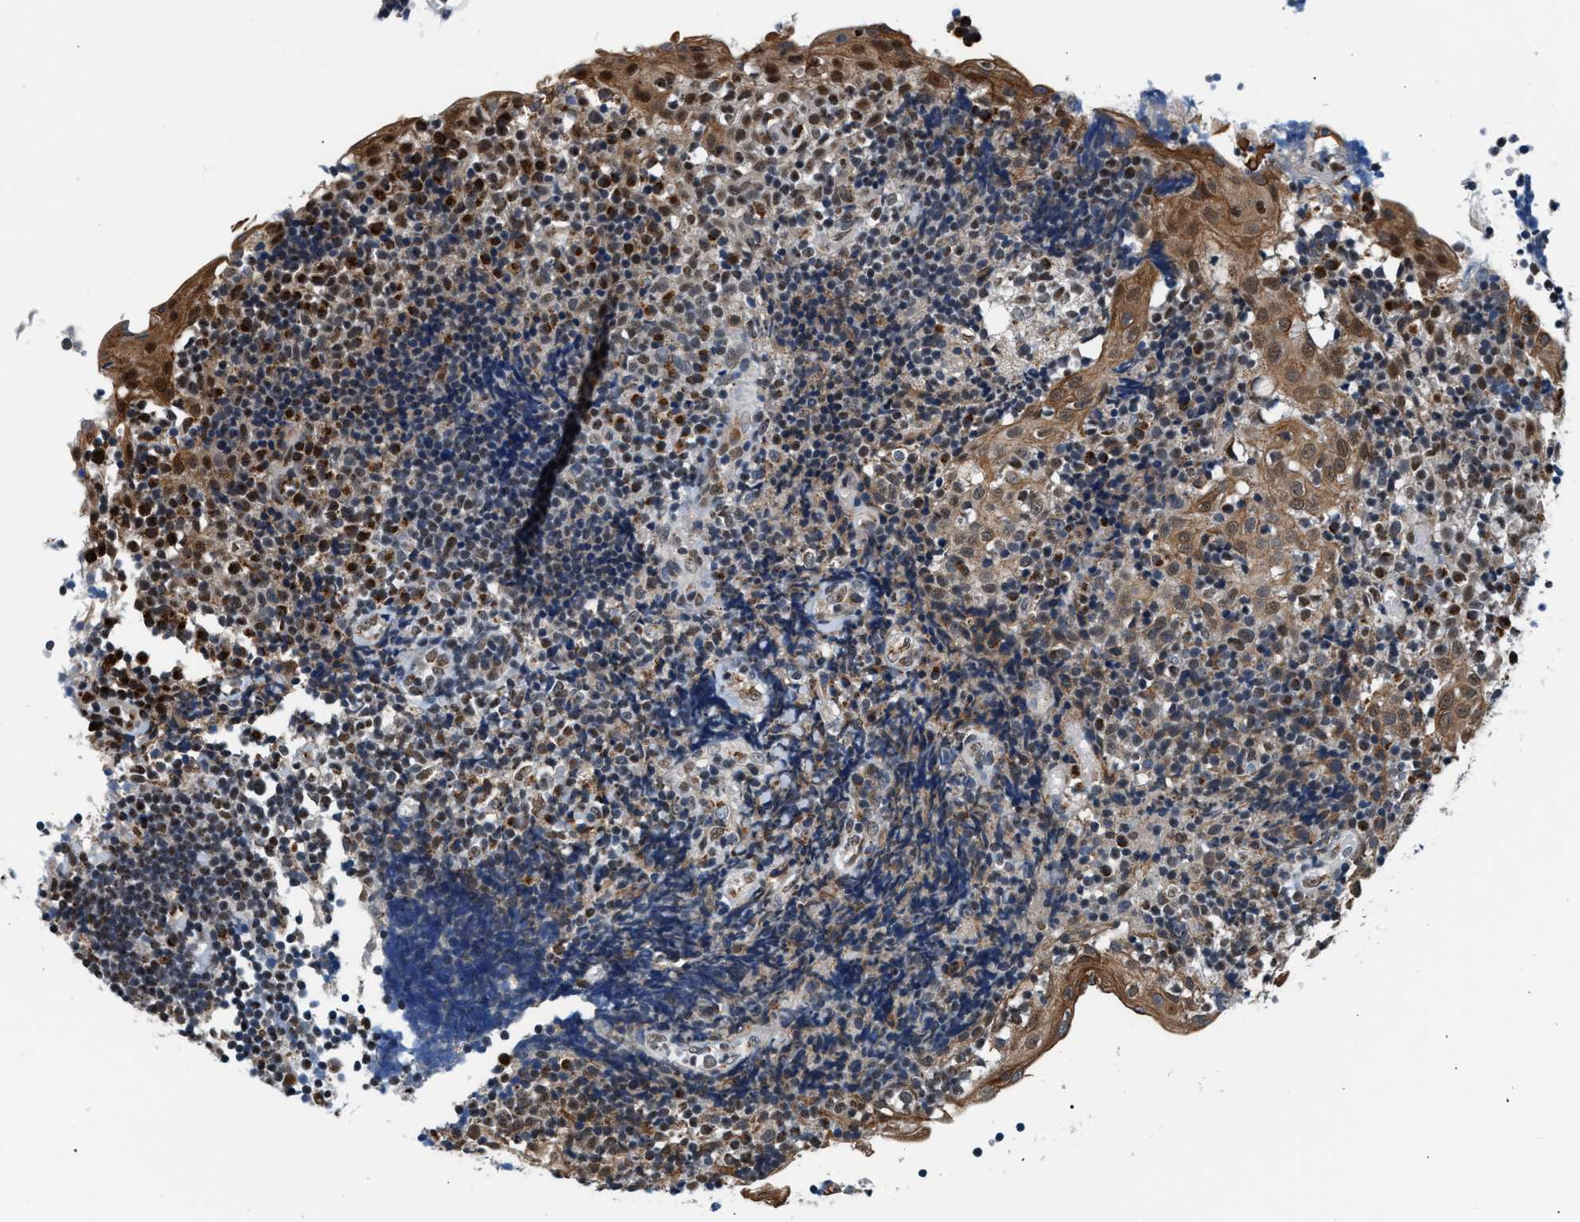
{"staining": {"intensity": "weak", "quantity": "<25%", "location": "cytoplasmic/membranous"}, "tissue": "tonsil", "cell_type": "Germinal center cells", "image_type": "normal", "snomed": [{"axis": "morphology", "description": "Normal tissue, NOS"}, {"axis": "topography", "description": "Tonsil"}], "caption": "Immunohistochemistry (IHC) micrograph of normal tonsil: human tonsil stained with DAB (3,3'-diaminobenzidine) reveals no significant protein staining in germinal center cells.", "gene": "KCNMB2", "patient": {"sex": "female", "age": 40}}